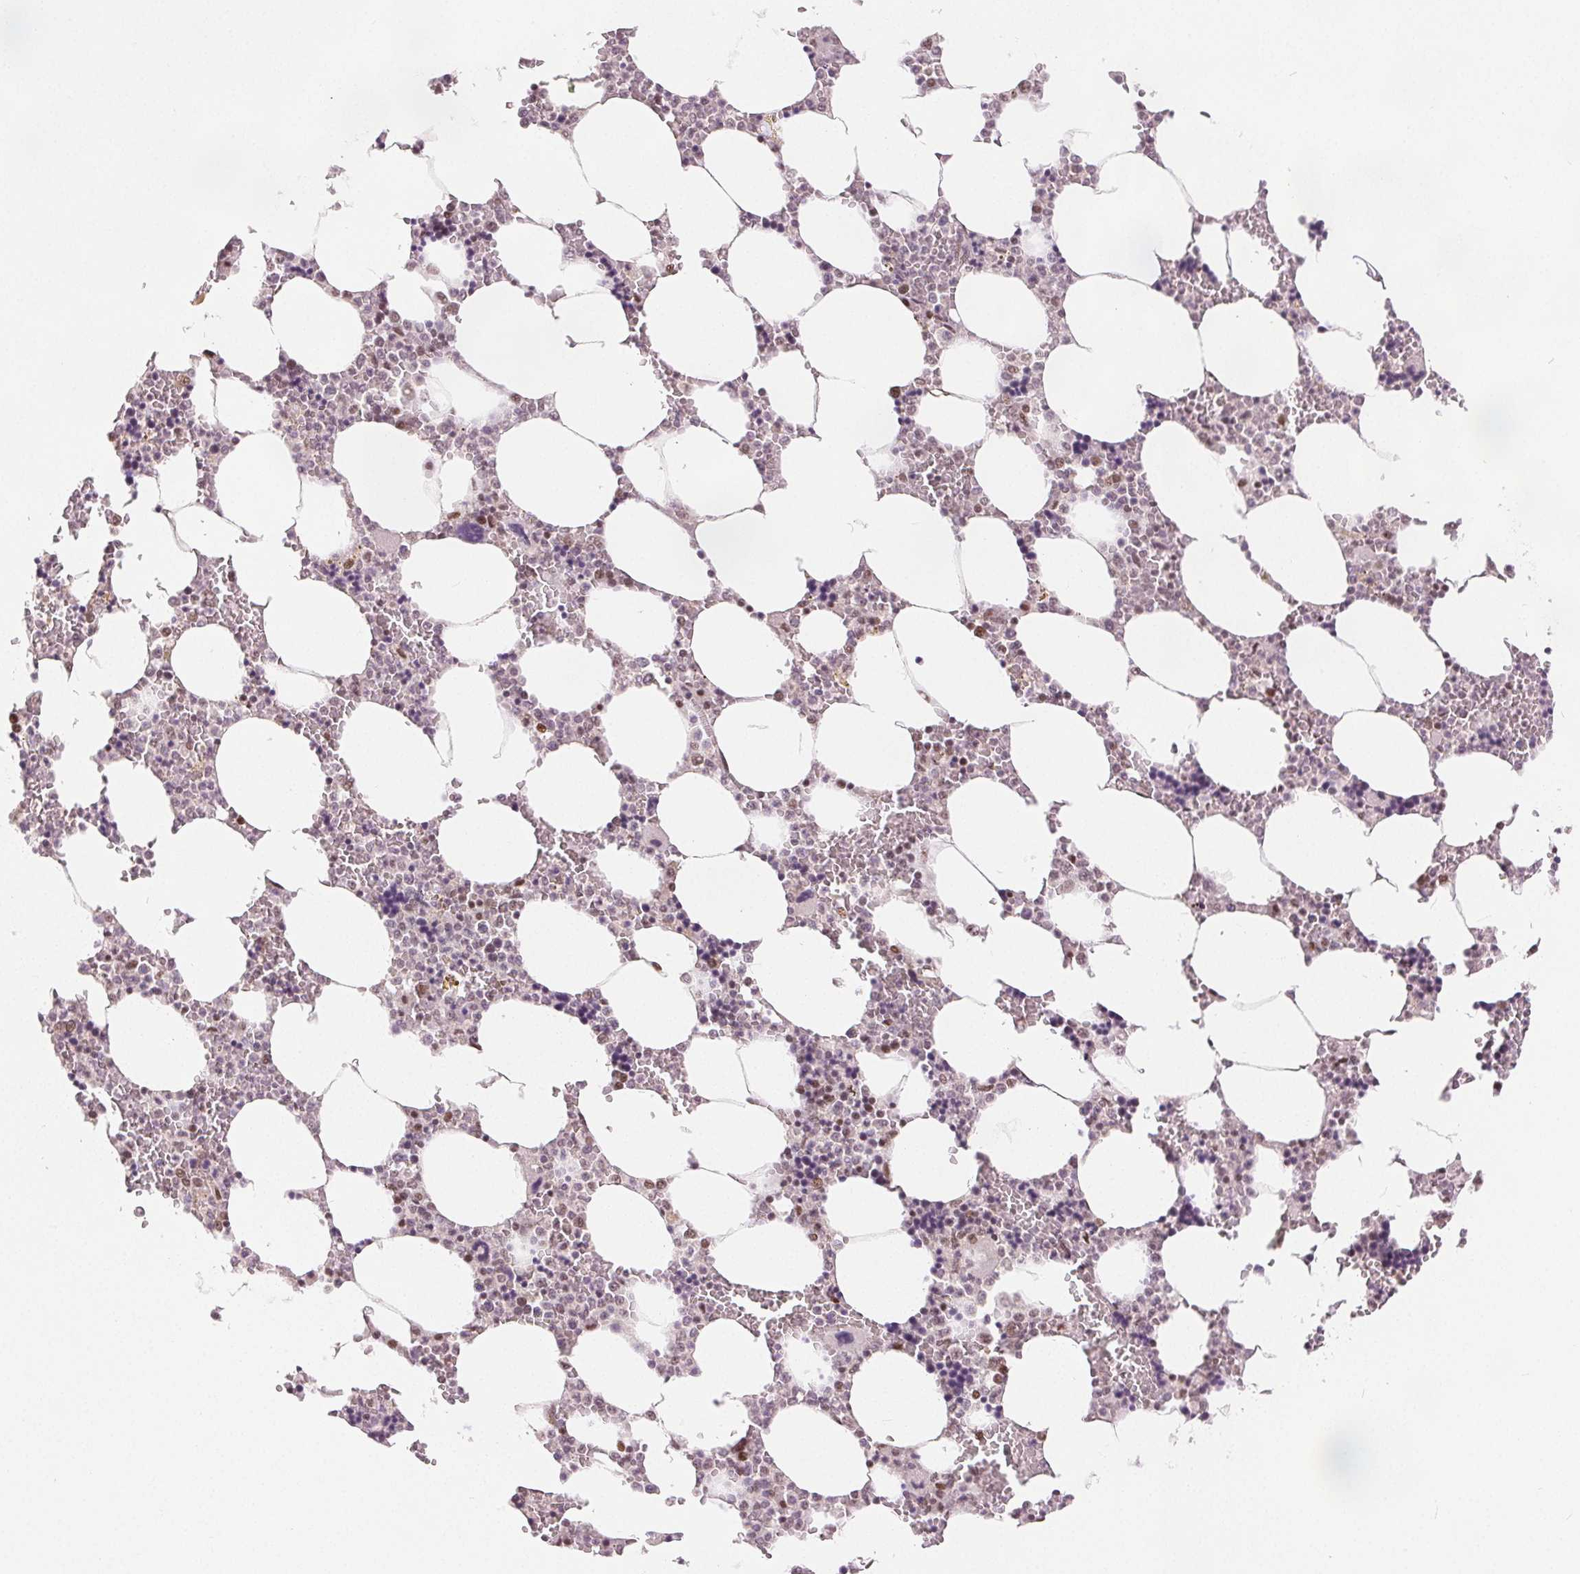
{"staining": {"intensity": "moderate", "quantity": "<25%", "location": "nuclear"}, "tissue": "bone marrow", "cell_type": "Hematopoietic cells", "image_type": "normal", "snomed": [{"axis": "morphology", "description": "Normal tissue, NOS"}, {"axis": "topography", "description": "Bone marrow"}], "caption": "Immunohistochemical staining of unremarkable human bone marrow reveals moderate nuclear protein positivity in approximately <25% of hematopoietic cells. (DAB (3,3'-diaminobenzidine) IHC, brown staining for protein, blue staining for nuclei).", "gene": "ZNF703", "patient": {"sex": "male", "age": 64}}